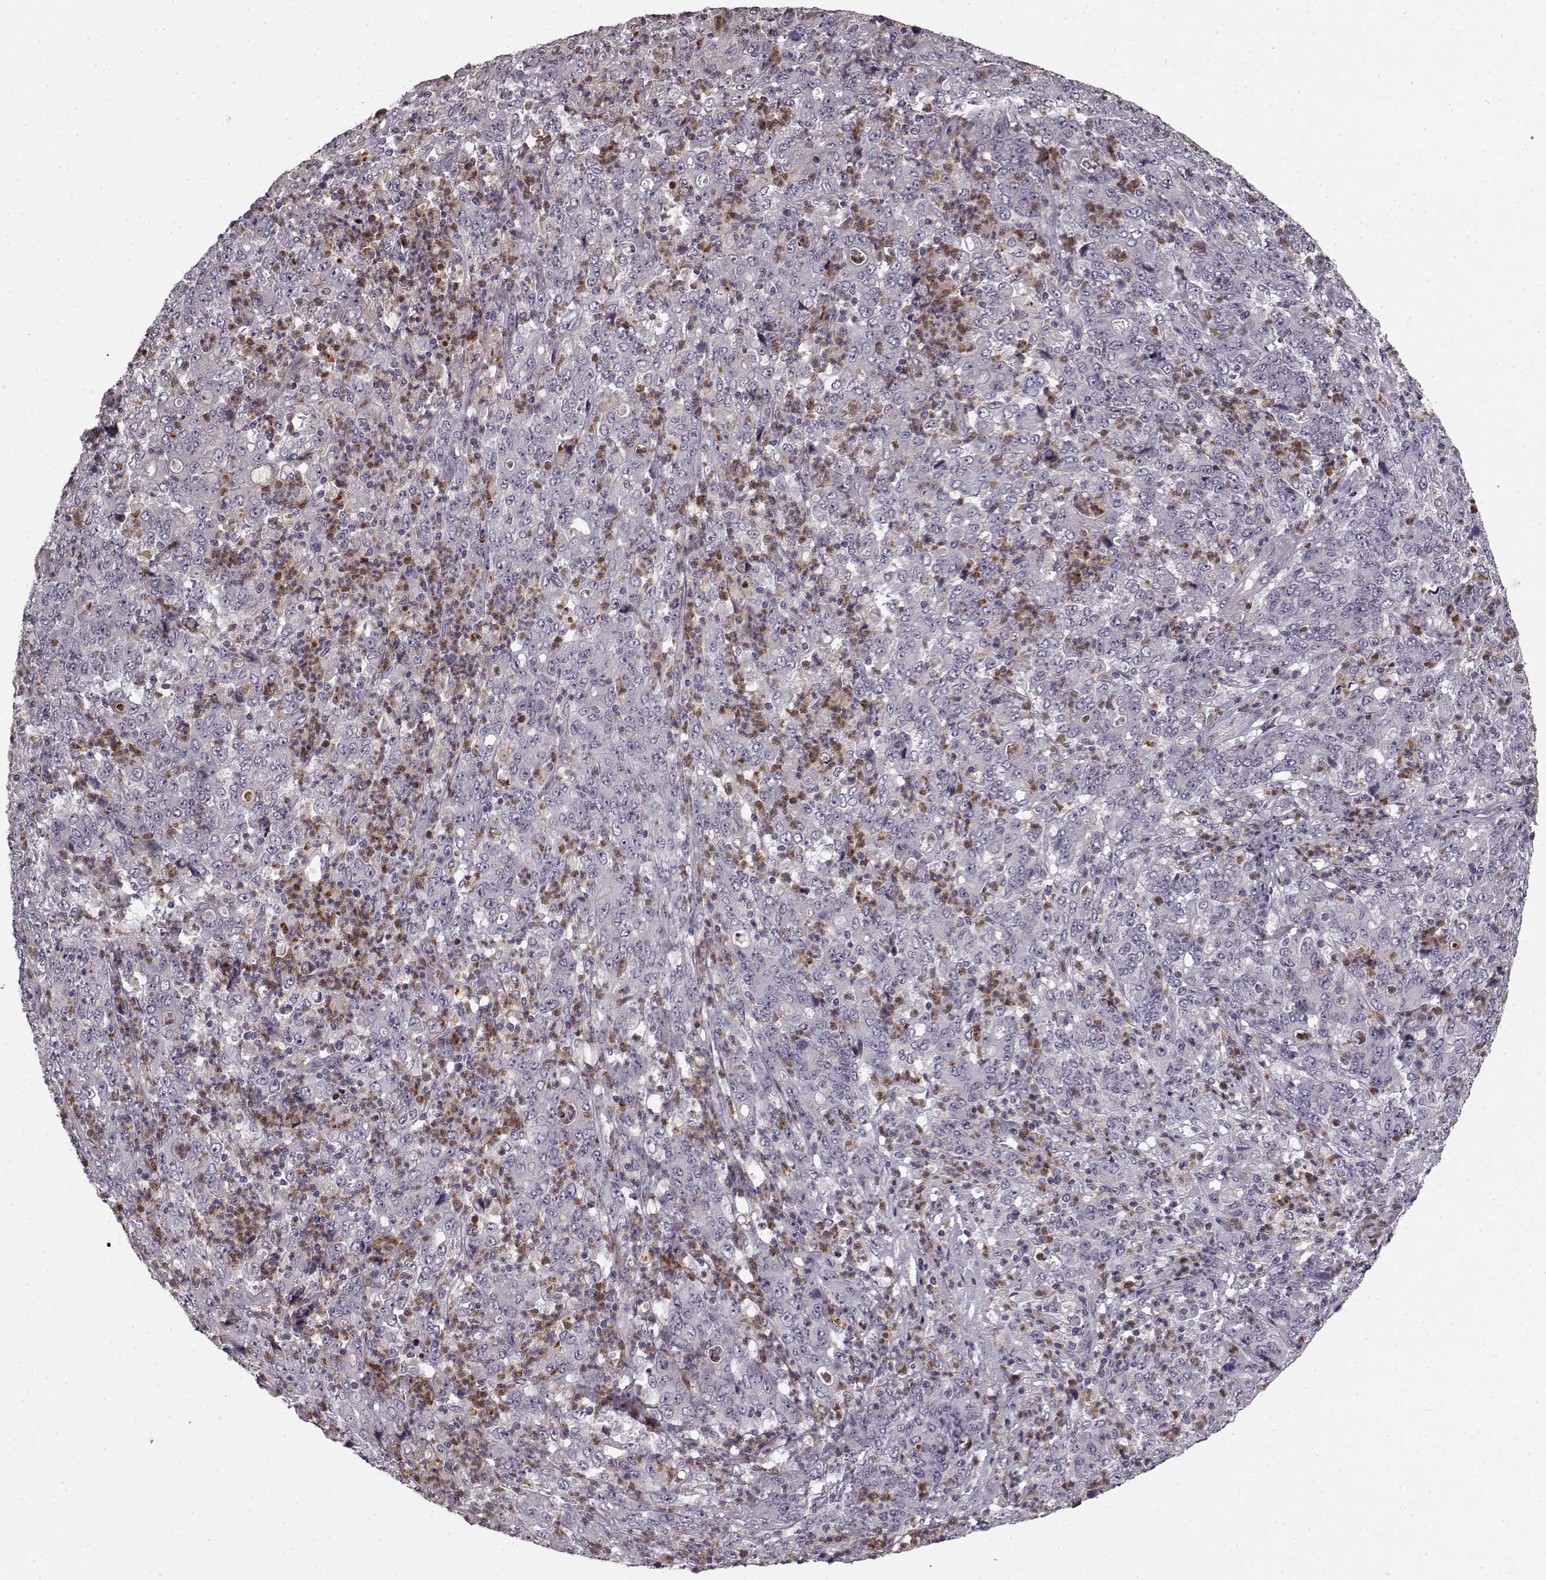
{"staining": {"intensity": "negative", "quantity": "none", "location": "none"}, "tissue": "stomach cancer", "cell_type": "Tumor cells", "image_type": "cancer", "snomed": [{"axis": "morphology", "description": "Adenocarcinoma, NOS"}, {"axis": "topography", "description": "Stomach, lower"}], "caption": "Human stomach adenocarcinoma stained for a protein using IHC displays no expression in tumor cells.", "gene": "CHIT1", "patient": {"sex": "female", "age": 71}}